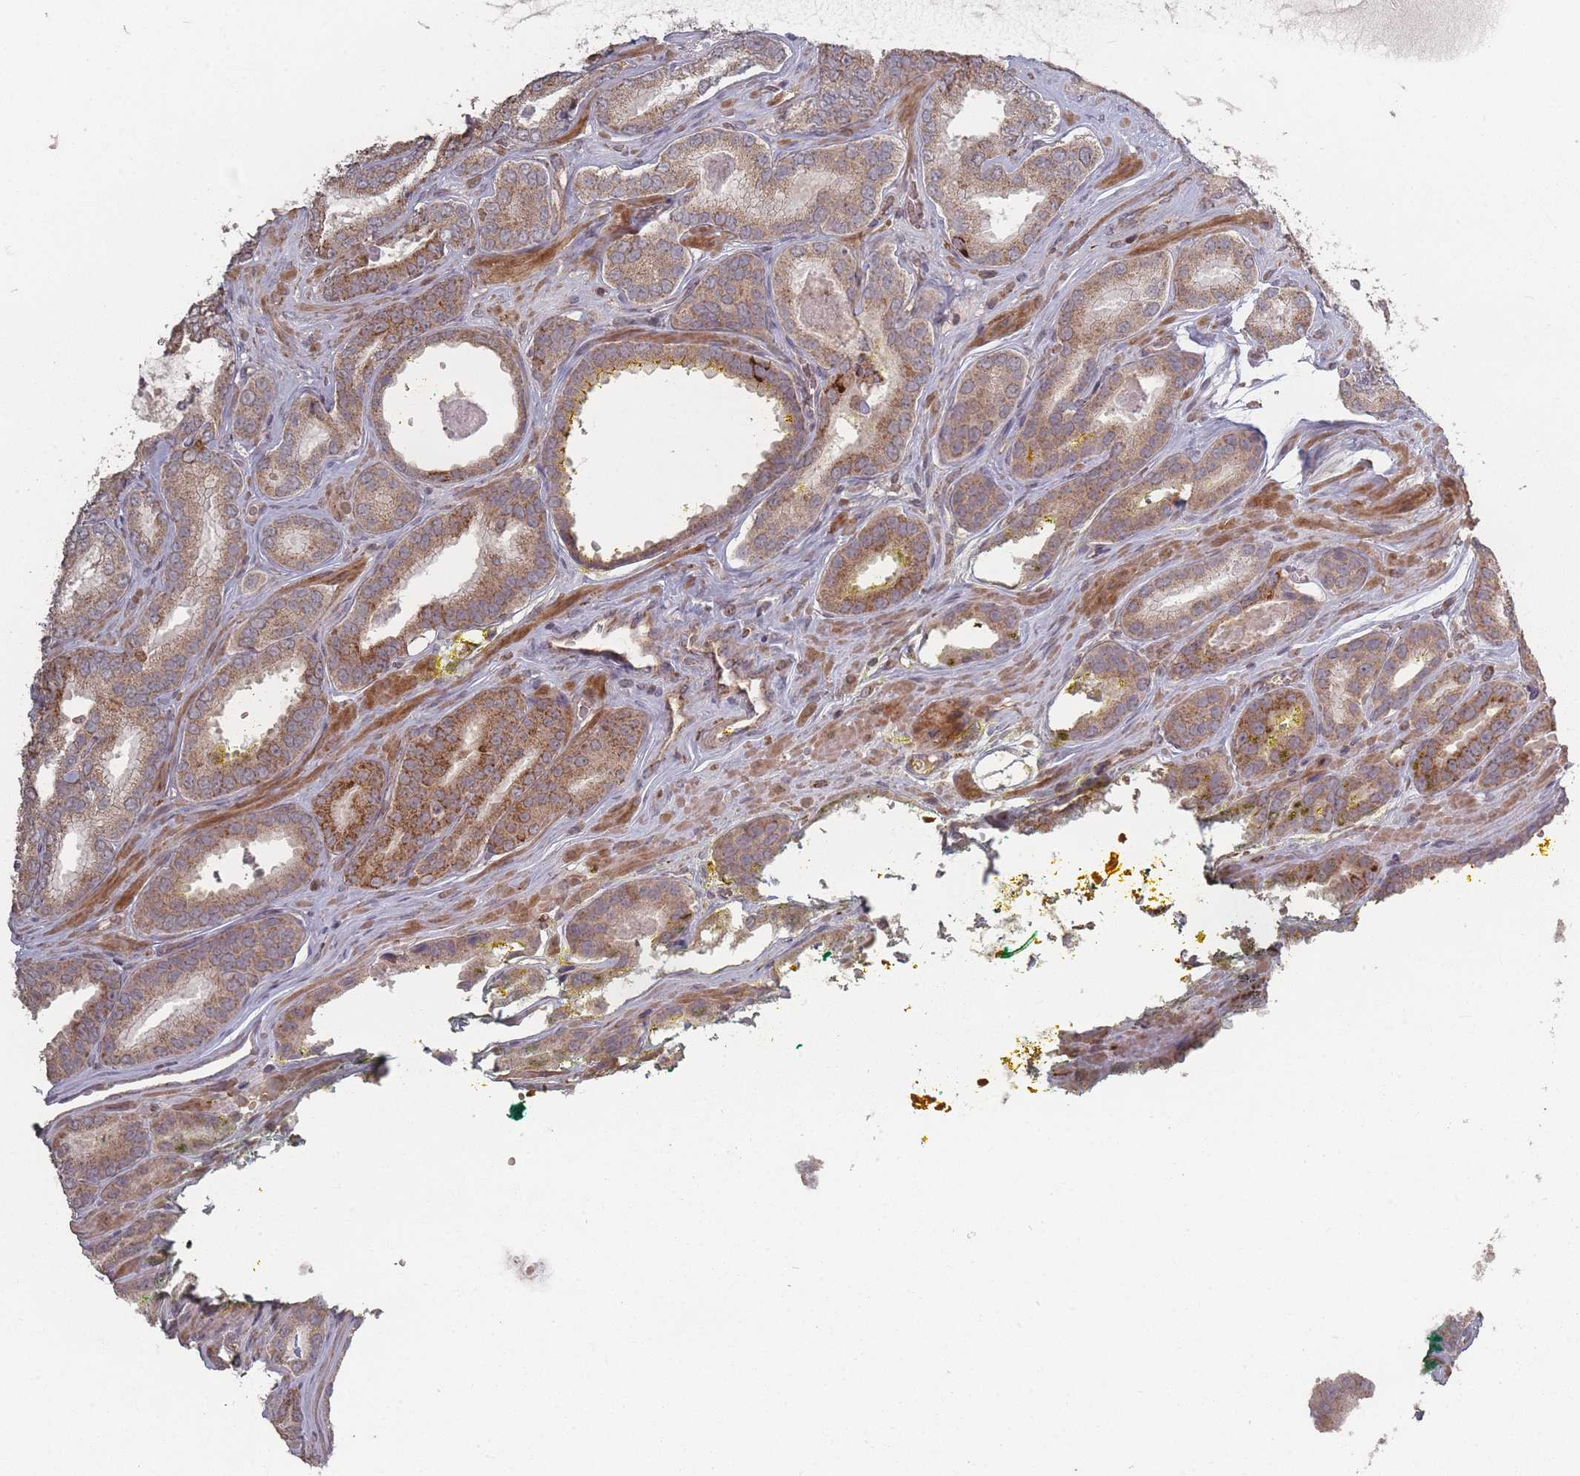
{"staining": {"intensity": "moderate", "quantity": ">75%", "location": "cytoplasmic/membranous"}, "tissue": "prostate cancer", "cell_type": "Tumor cells", "image_type": "cancer", "snomed": [{"axis": "morphology", "description": "Adenocarcinoma, High grade"}, {"axis": "topography", "description": "Prostate"}], "caption": "Protein staining demonstrates moderate cytoplasmic/membranous expression in approximately >75% of tumor cells in prostate cancer (adenocarcinoma (high-grade)).", "gene": "LYRM7", "patient": {"sex": "male", "age": 72}}